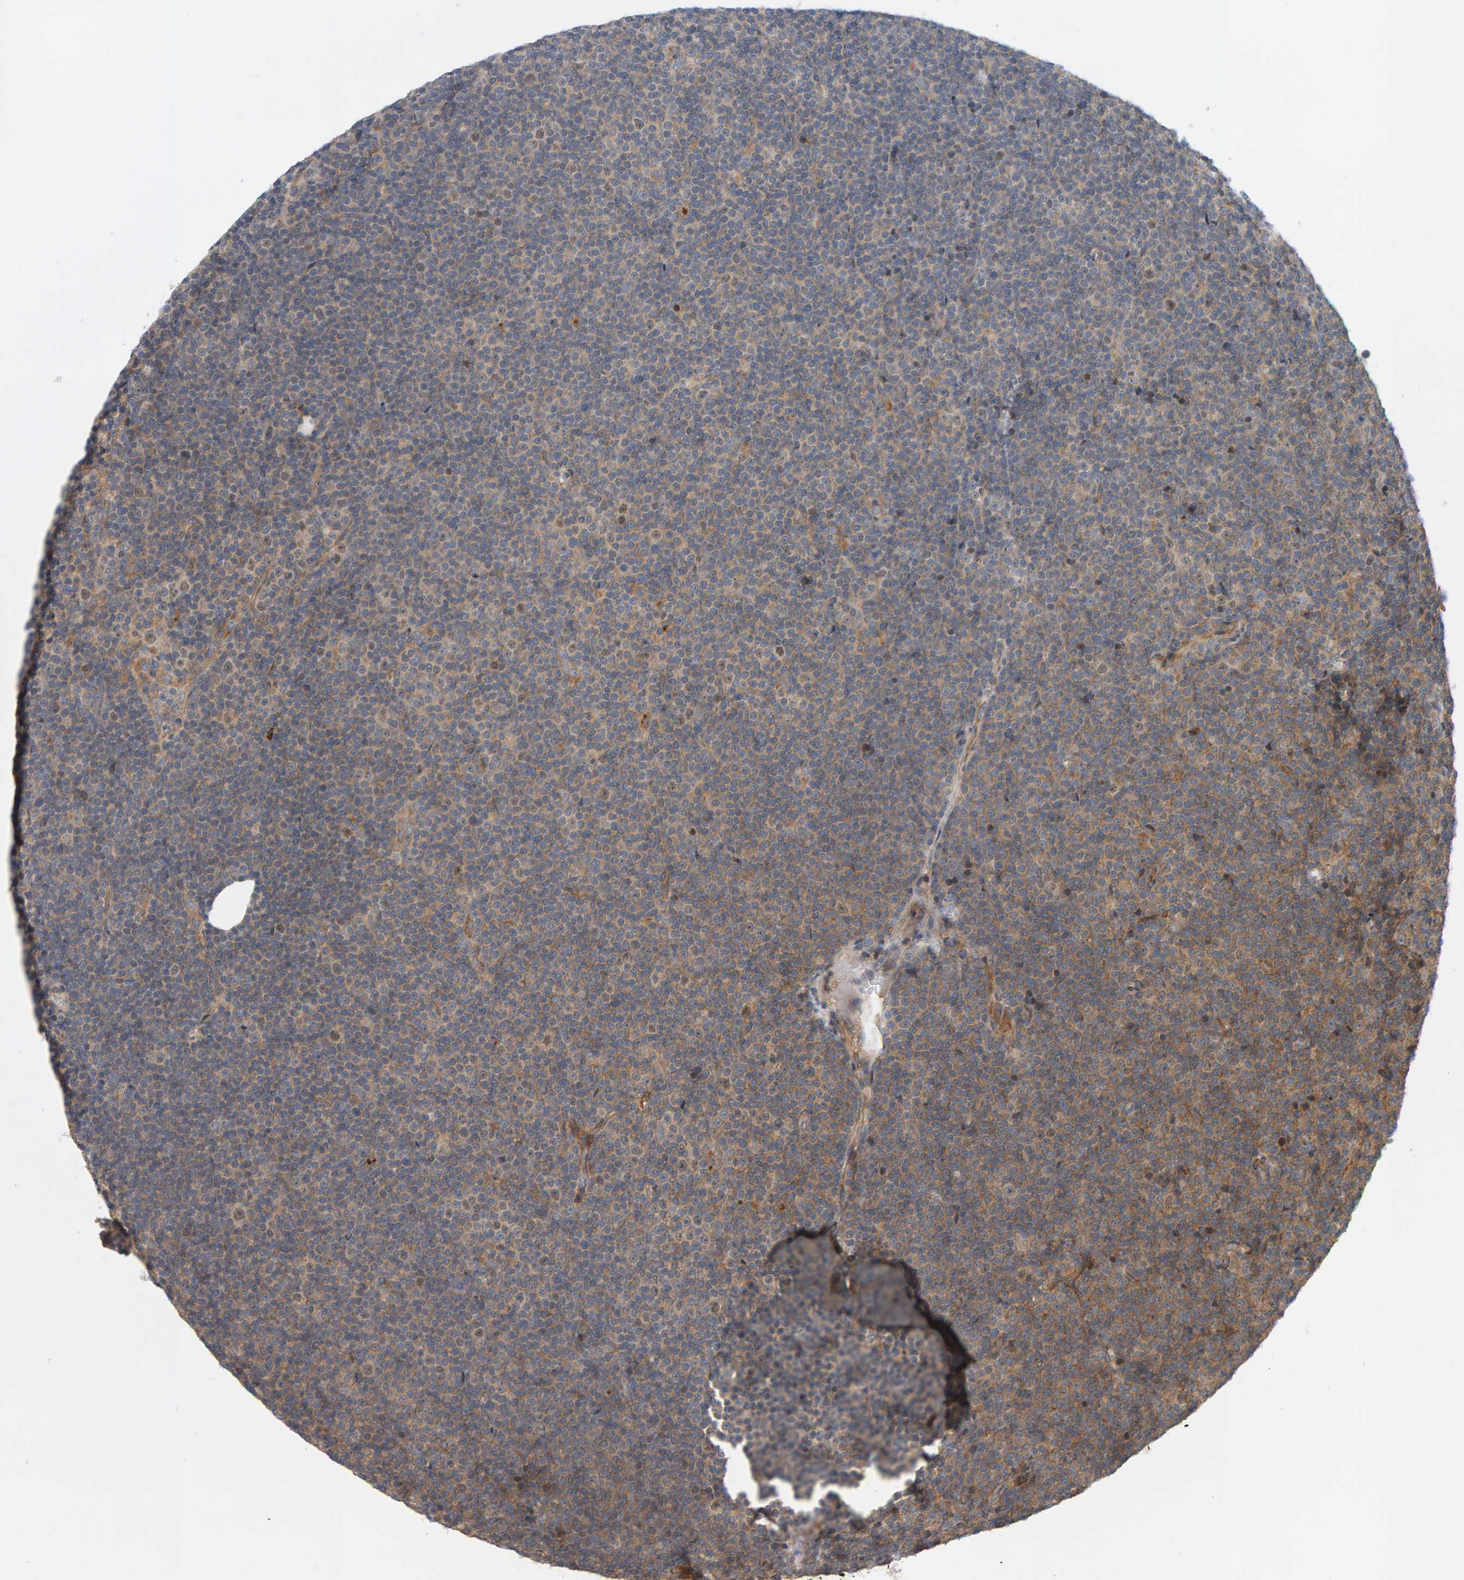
{"staining": {"intensity": "weak", "quantity": "25%-75%", "location": "cytoplasmic/membranous"}, "tissue": "lymphoma", "cell_type": "Tumor cells", "image_type": "cancer", "snomed": [{"axis": "morphology", "description": "Malignant lymphoma, non-Hodgkin's type, Low grade"}, {"axis": "topography", "description": "Lymph node"}], "caption": "Immunohistochemistry (DAB (3,3'-diaminobenzidine)) staining of human lymphoma reveals weak cytoplasmic/membranous protein expression in approximately 25%-75% of tumor cells.", "gene": "C9orf72", "patient": {"sex": "female", "age": 67}}